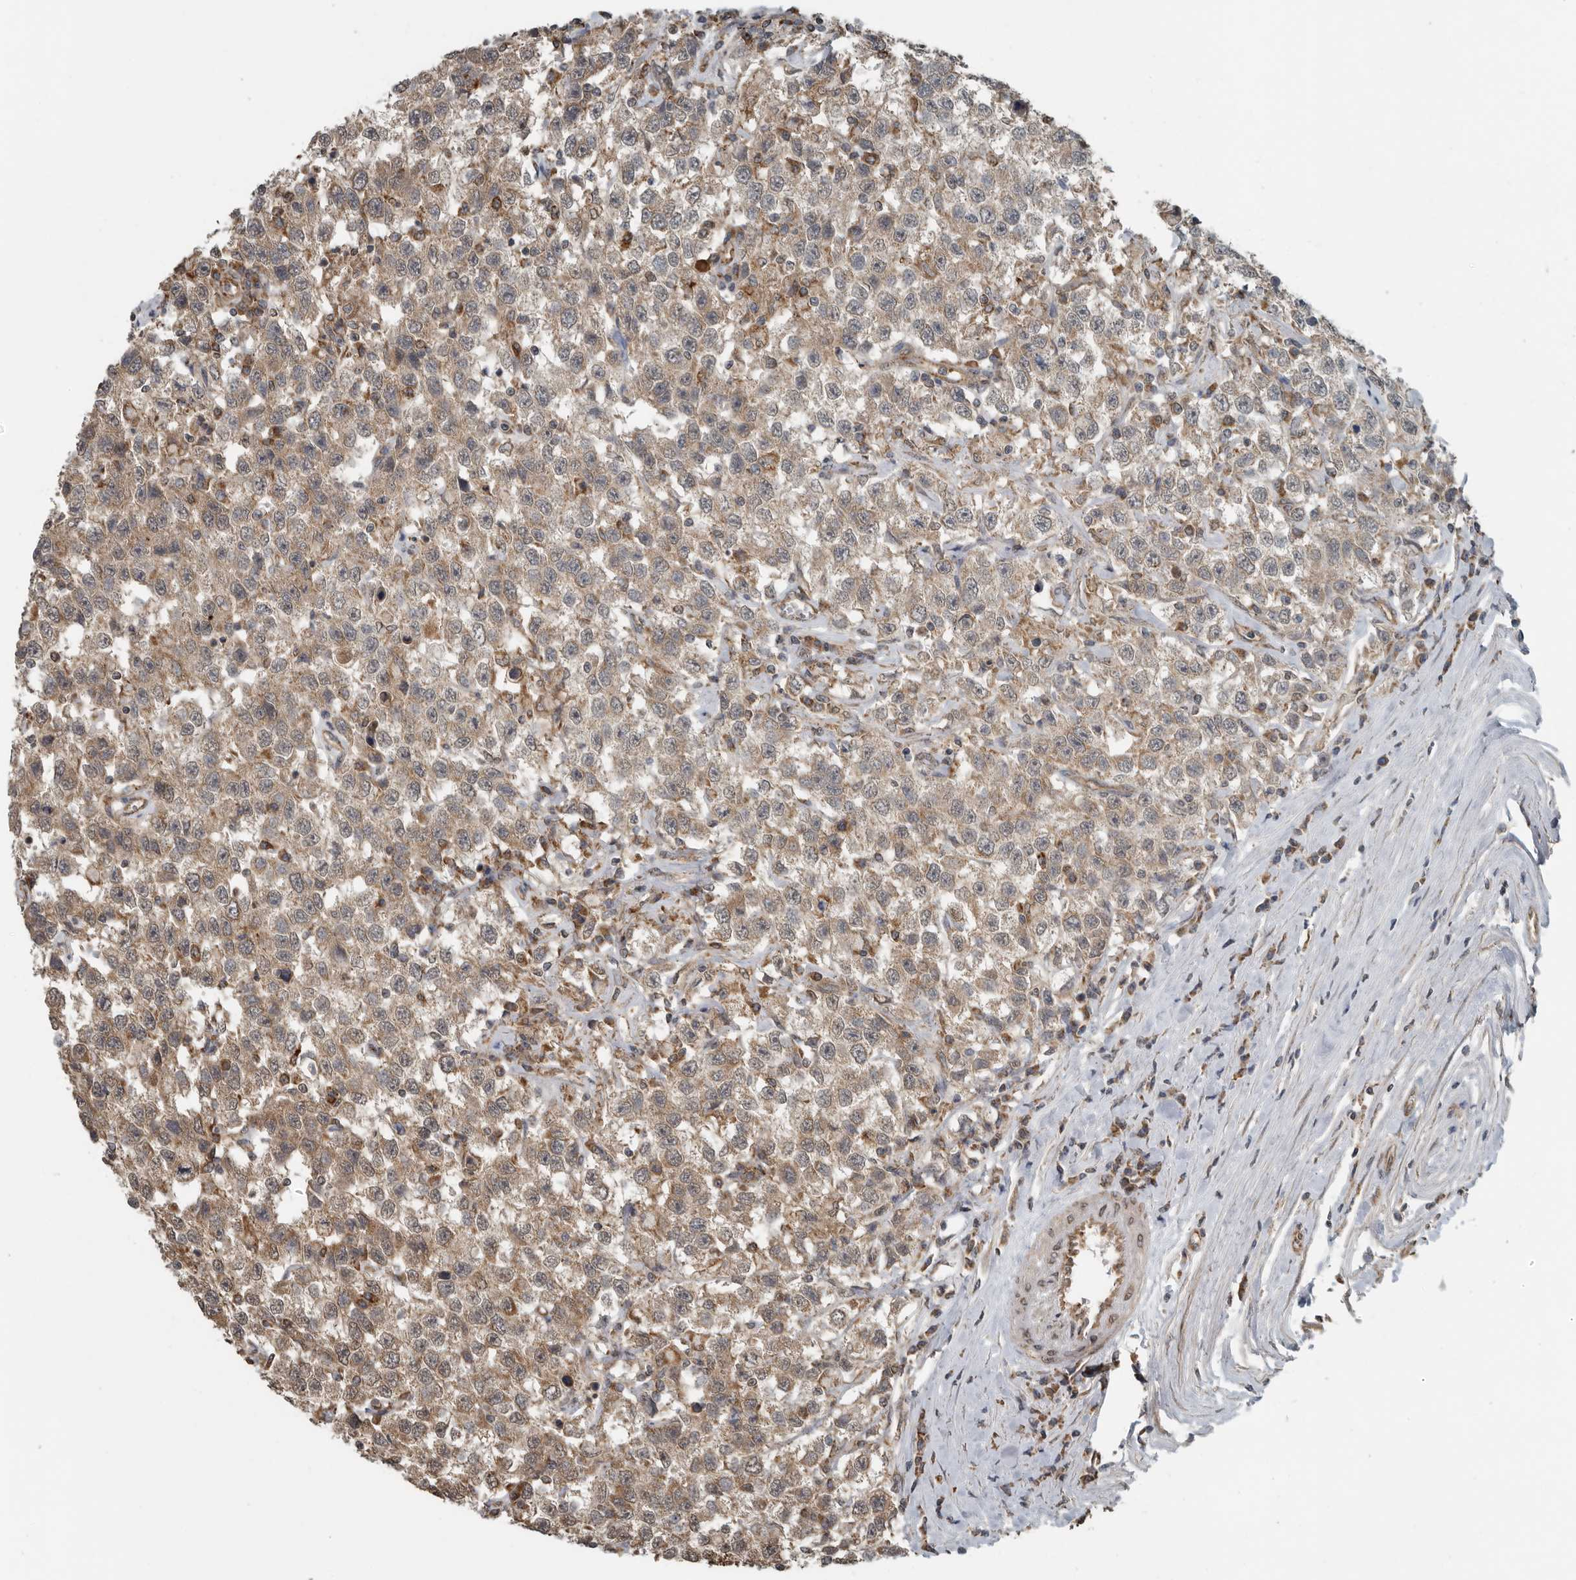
{"staining": {"intensity": "moderate", "quantity": ">75%", "location": "cytoplasmic/membranous"}, "tissue": "testis cancer", "cell_type": "Tumor cells", "image_type": "cancer", "snomed": [{"axis": "morphology", "description": "Seminoma, NOS"}, {"axis": "topography", "description": "Testis"}], "caption": "Immunohistochemistry of human testis cancer (seminoma) displays medium levels of moderate cytoplasmic/membranous staining in about >75% of tumor cells.", "gene": "AFAP1", "patient": {"sex": "male", "age": 41}}